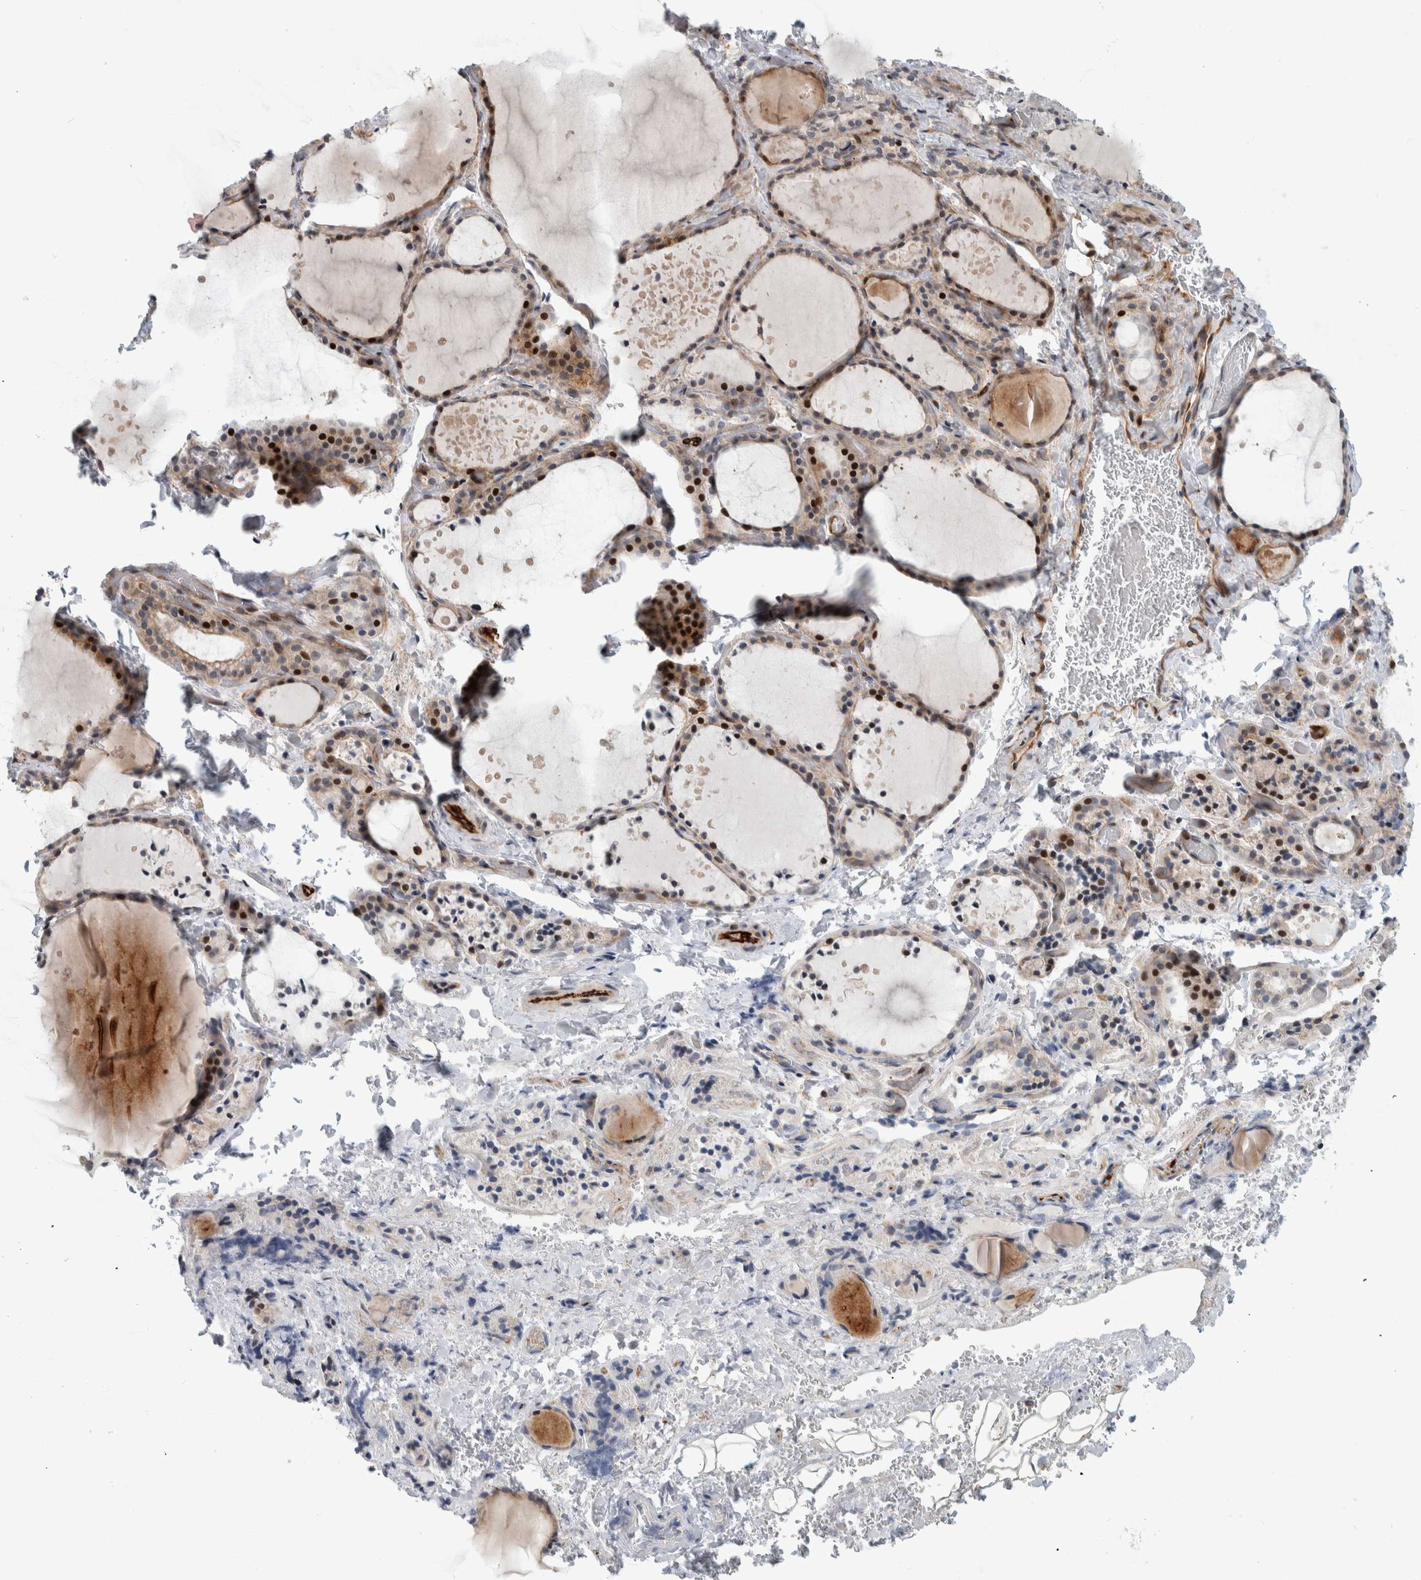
{"staining": {"intensity": "strong", "quantity": "25%-75%", "location": "cytoplasmic/membranous,nuclear"}, "tissue": "thyroid gland", "cell_type": "Glandular cells", "image_type": "normal", "snomed": [{"axis": "morphology", "description": "Normal tissue, NOS"}, {"axis": "topography", "description": "Thyroid gland"}], "caption": "Thyroid gland stained with a brown dye reveals strong cytoplasmic/membranous,nuclear positive positivity in about 25%-75% of glandular cells.", "gene": "MSL1", "patient": {"sex": "female", "age": 44}}